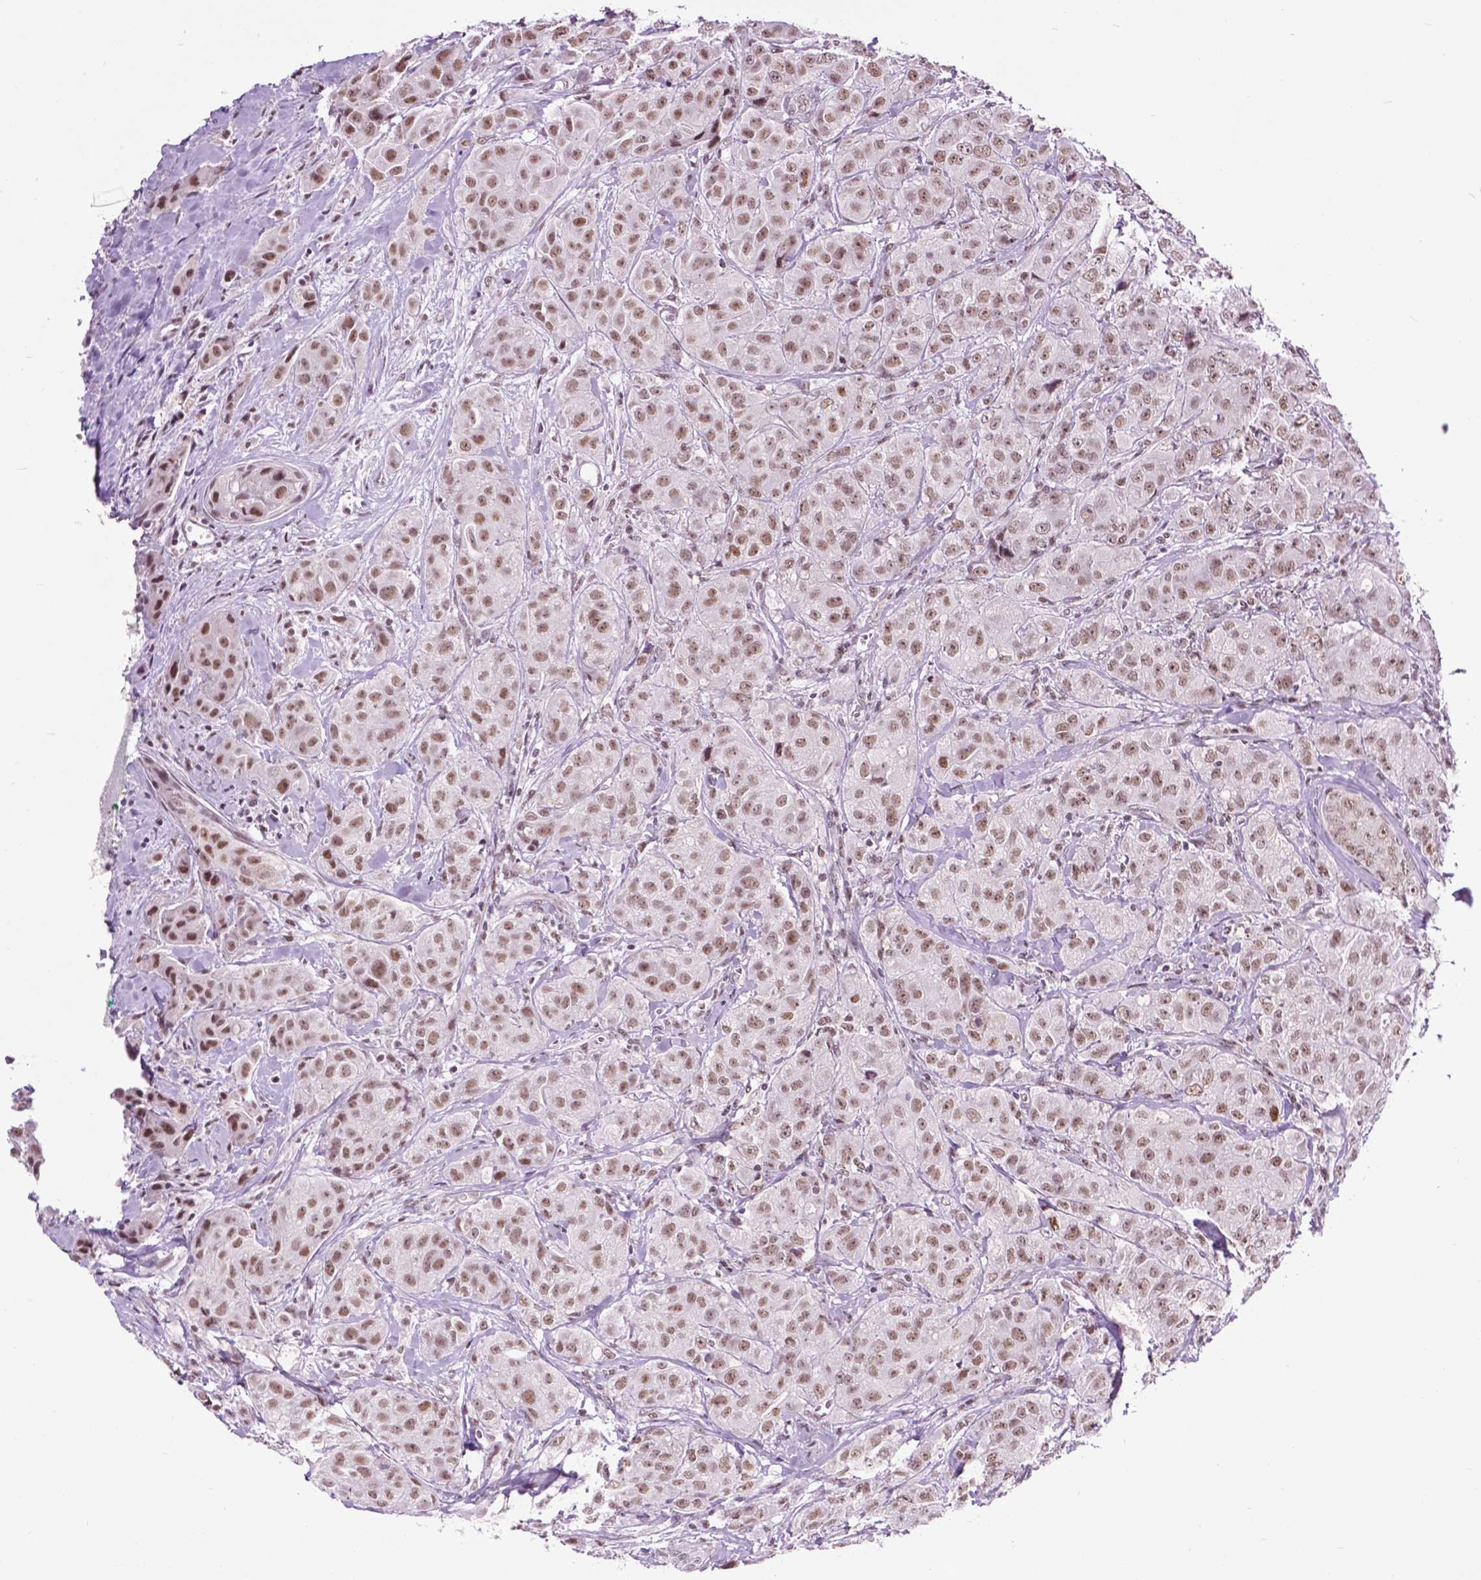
{"staining": {"intensity": "moderate", "quantity": ">75%", "location": "nuclear"}, "tissue": "breast cancer", "cell_type": "Tumor cells", "image_type": "cancer", "snomed": [{"axis": "morphology", "description": "Duct carcinoma"}, {"axis": "topography", "description": "Breast"}], "caption": "Breast cancer stained with a protein marker reveals moderate staining in tumor cells.", "gene": "EAF1", "patient": {"sex": "female", "age": 43}}